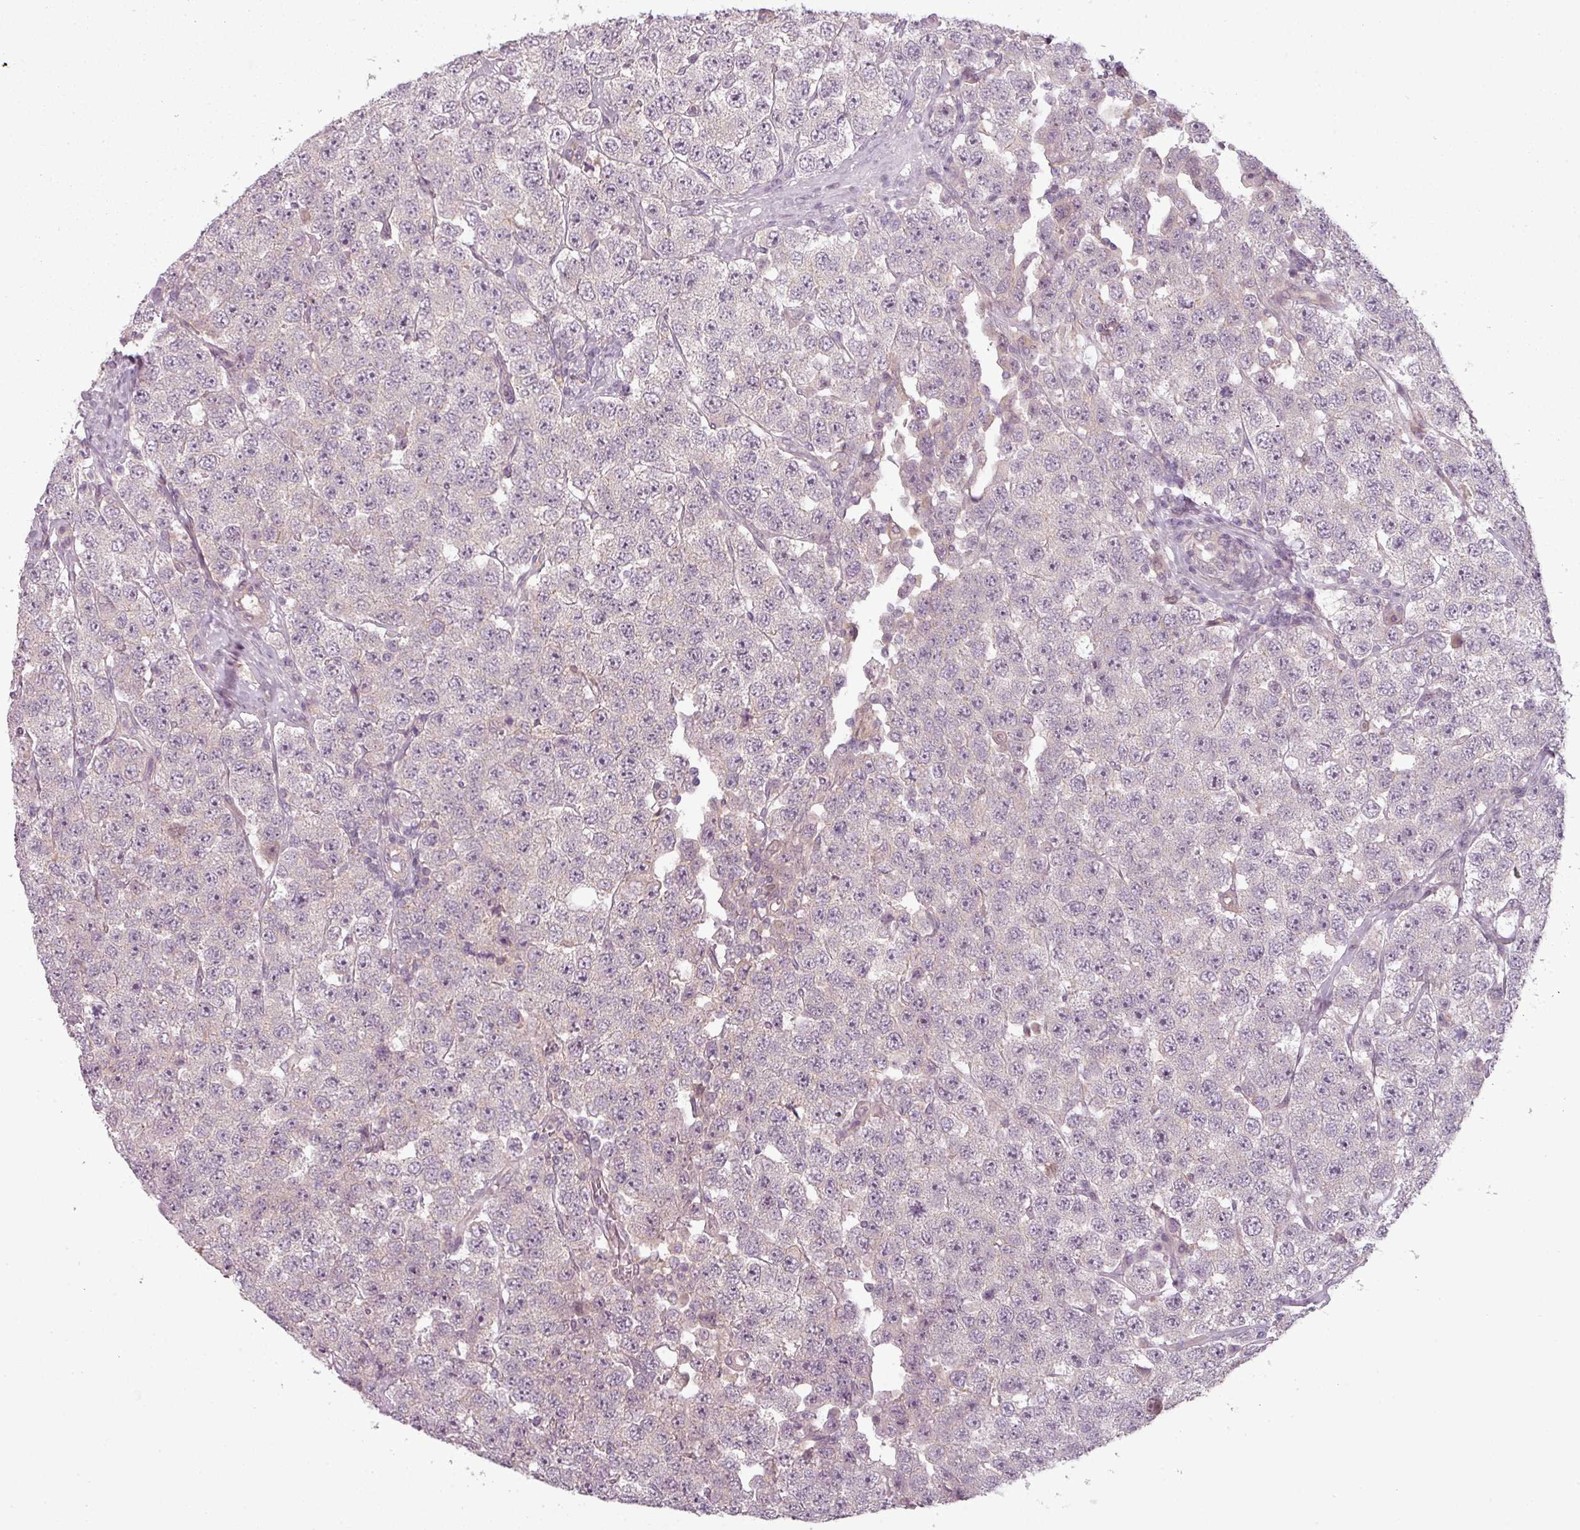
{"staining": {"intensity": "negative", "quantity": "none", "location": "none"}, "tissue": "testis cancer", "cell_type": "Tumor cells", "image_type": "cancer", "snomed": [{"axis": "morphology", "description": "Seminoma, NOS"}, {"axis": "topography", "description": "Testis"}], "caption": "This is an immunohistochemistry (IHC) micrograph of human testis seminoma. There is no positivity in tumor cells.", "gene": "SLC16A9", "patient": {"sex": "male", "age": 28}}